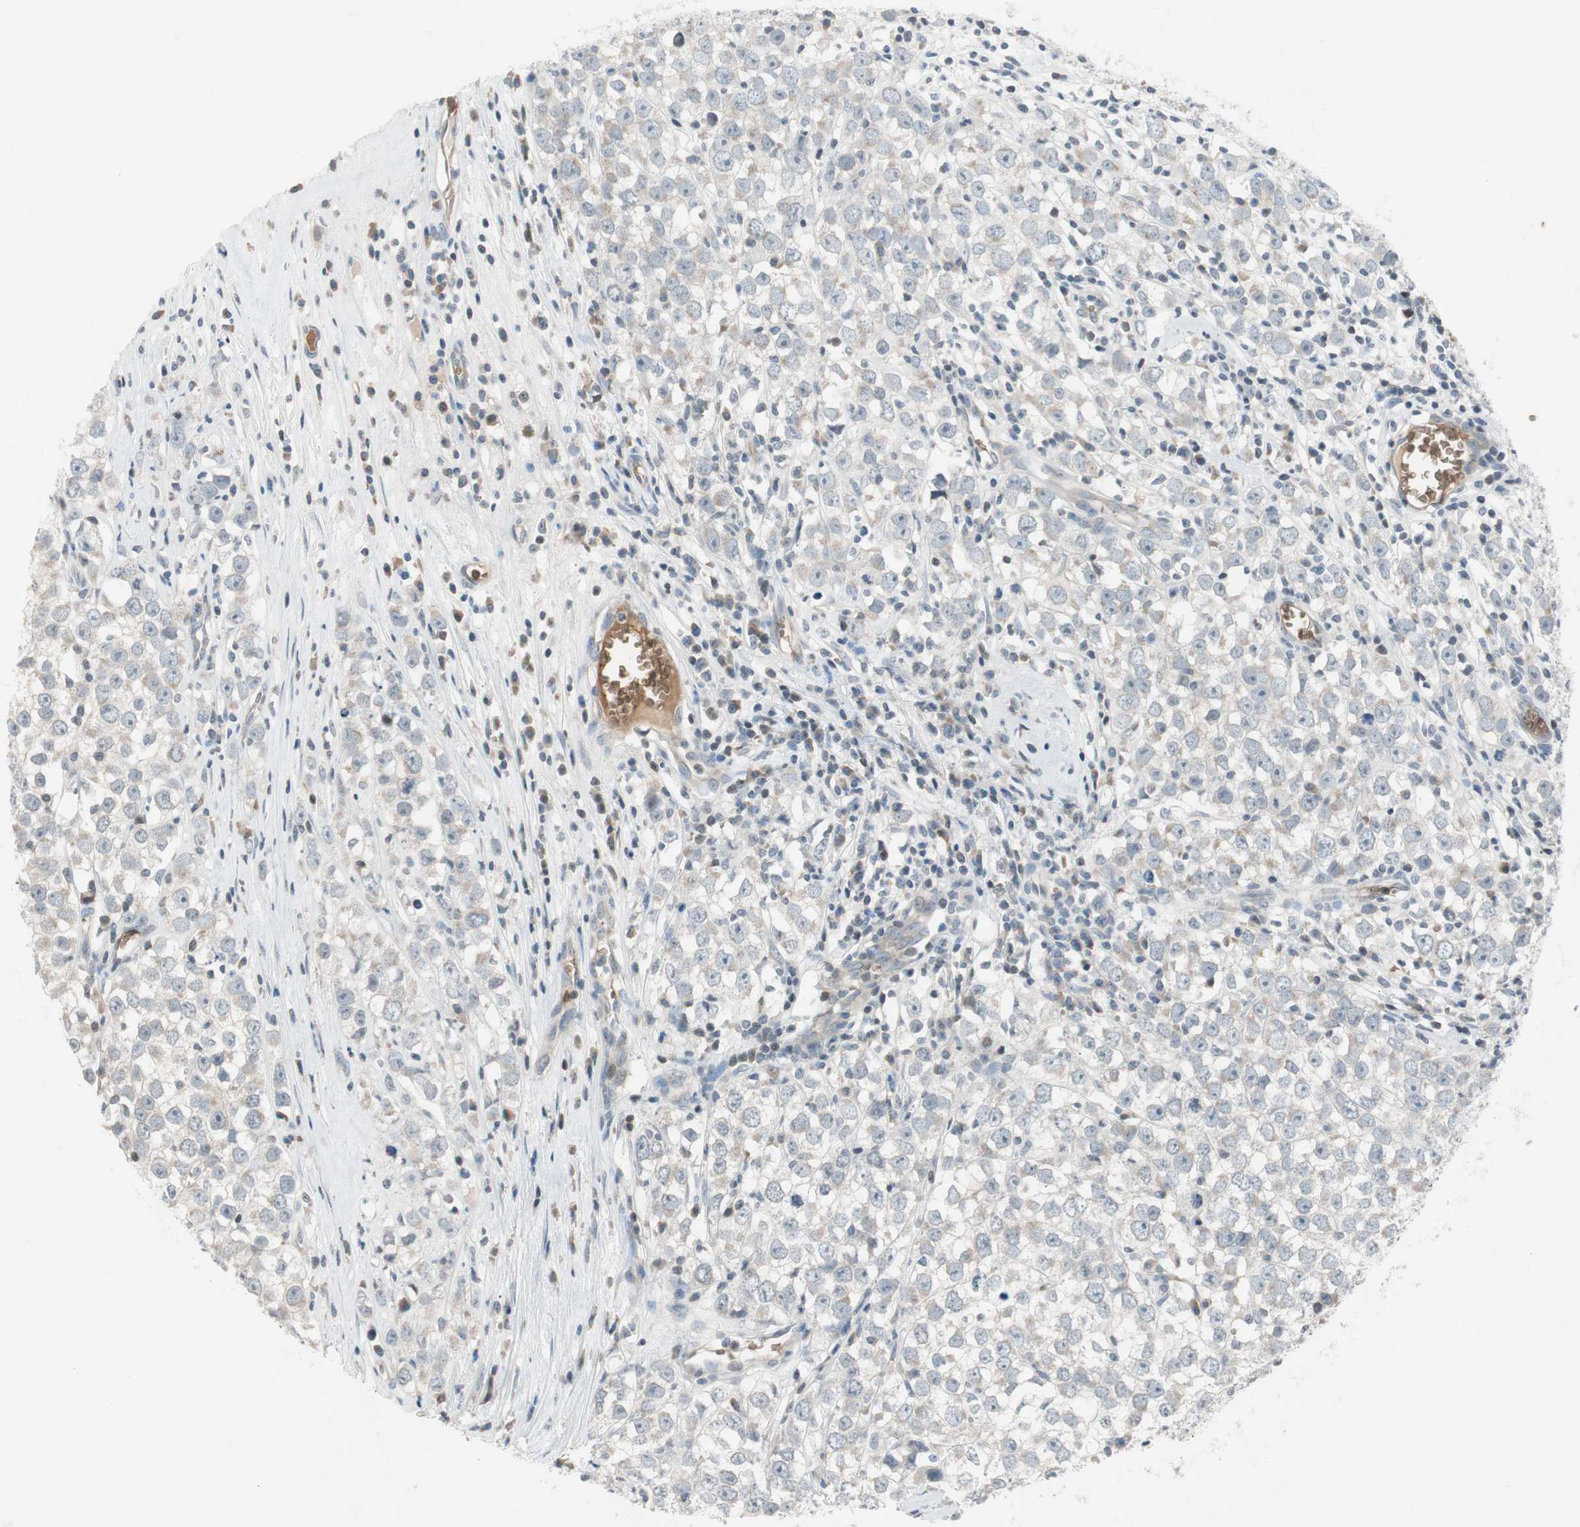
{"staining": {"intensity": "negative", "quantity": "none", "location": "none"}, "tissue": "testis cancer", "cell_type": "Tumor cells", "image_type": "cancer", "snomed": [{"axis": "morphology", "description": "Seminoma, NOS"}, {"axis": "morphology", "description": "Carcinoma, Embryonal, NOS"}, {"axis": "topography", "description": "Testis"}], "caption": "Testis embryonal carcinoma stained for a protein using immunohistochemistry (IHC) reveals no expression tumor cells.", "gene": "GYPC", "patient": {"sex": "male", "age": 52}}